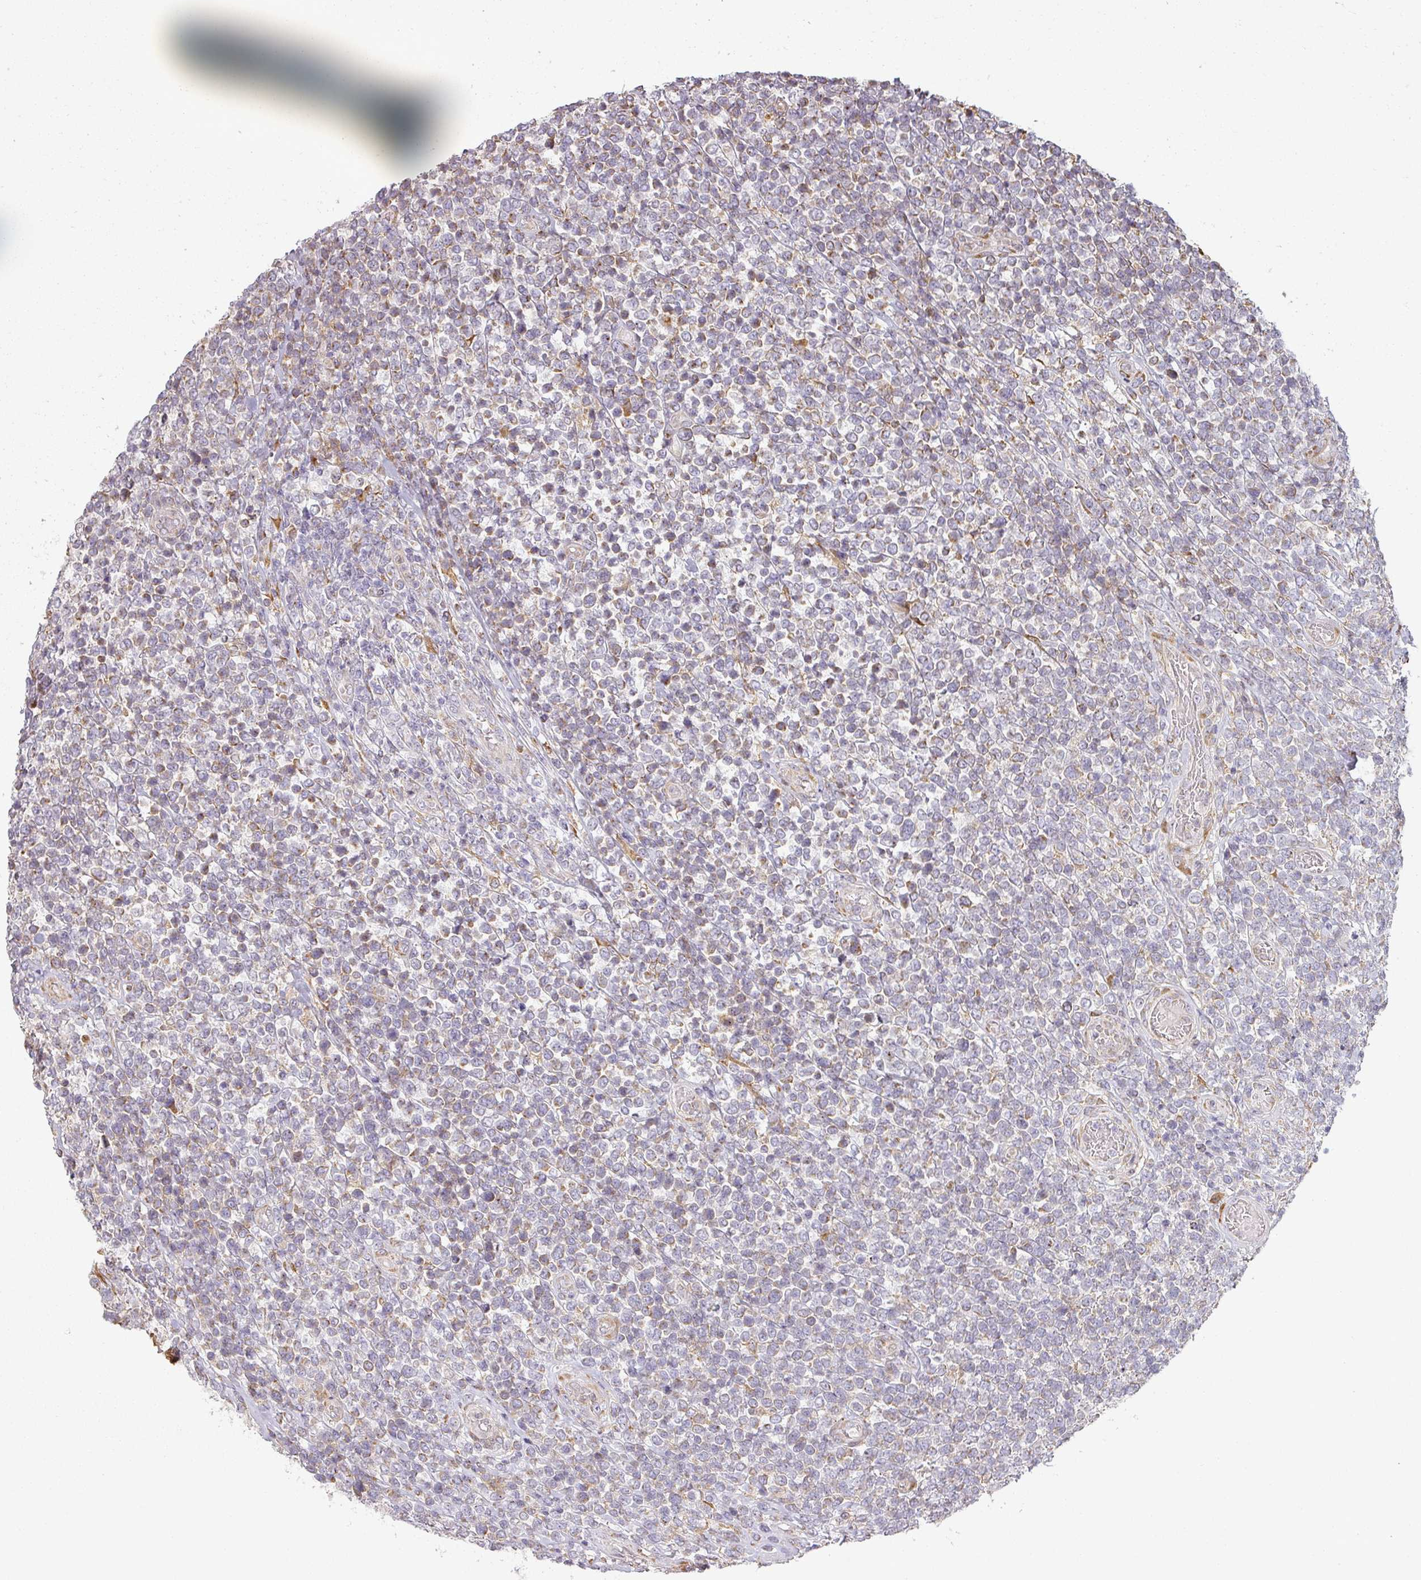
{"staining": {"intensity": "weak", "quantity": "<25%", "location": "cytoplasmic/membranous"}, "tissue": "lymphoma", "cell_type": "Tumor cells", "image_type": "cancer", "snomed": [{"axis": "morphology", "description": "Malignant lymphoma, non-Hodgkin's type, High grade"}, {"axis": "topography", "description": "Soft tissue"}], "caption": "Malignant lymphoma, non-Hodgkin's type (high-grade) was stained to show a protein in brown. There is no significant expression in tumor cells.", "gene": "CCDC144A", "patient": {"sex": "female", "age": 56}}